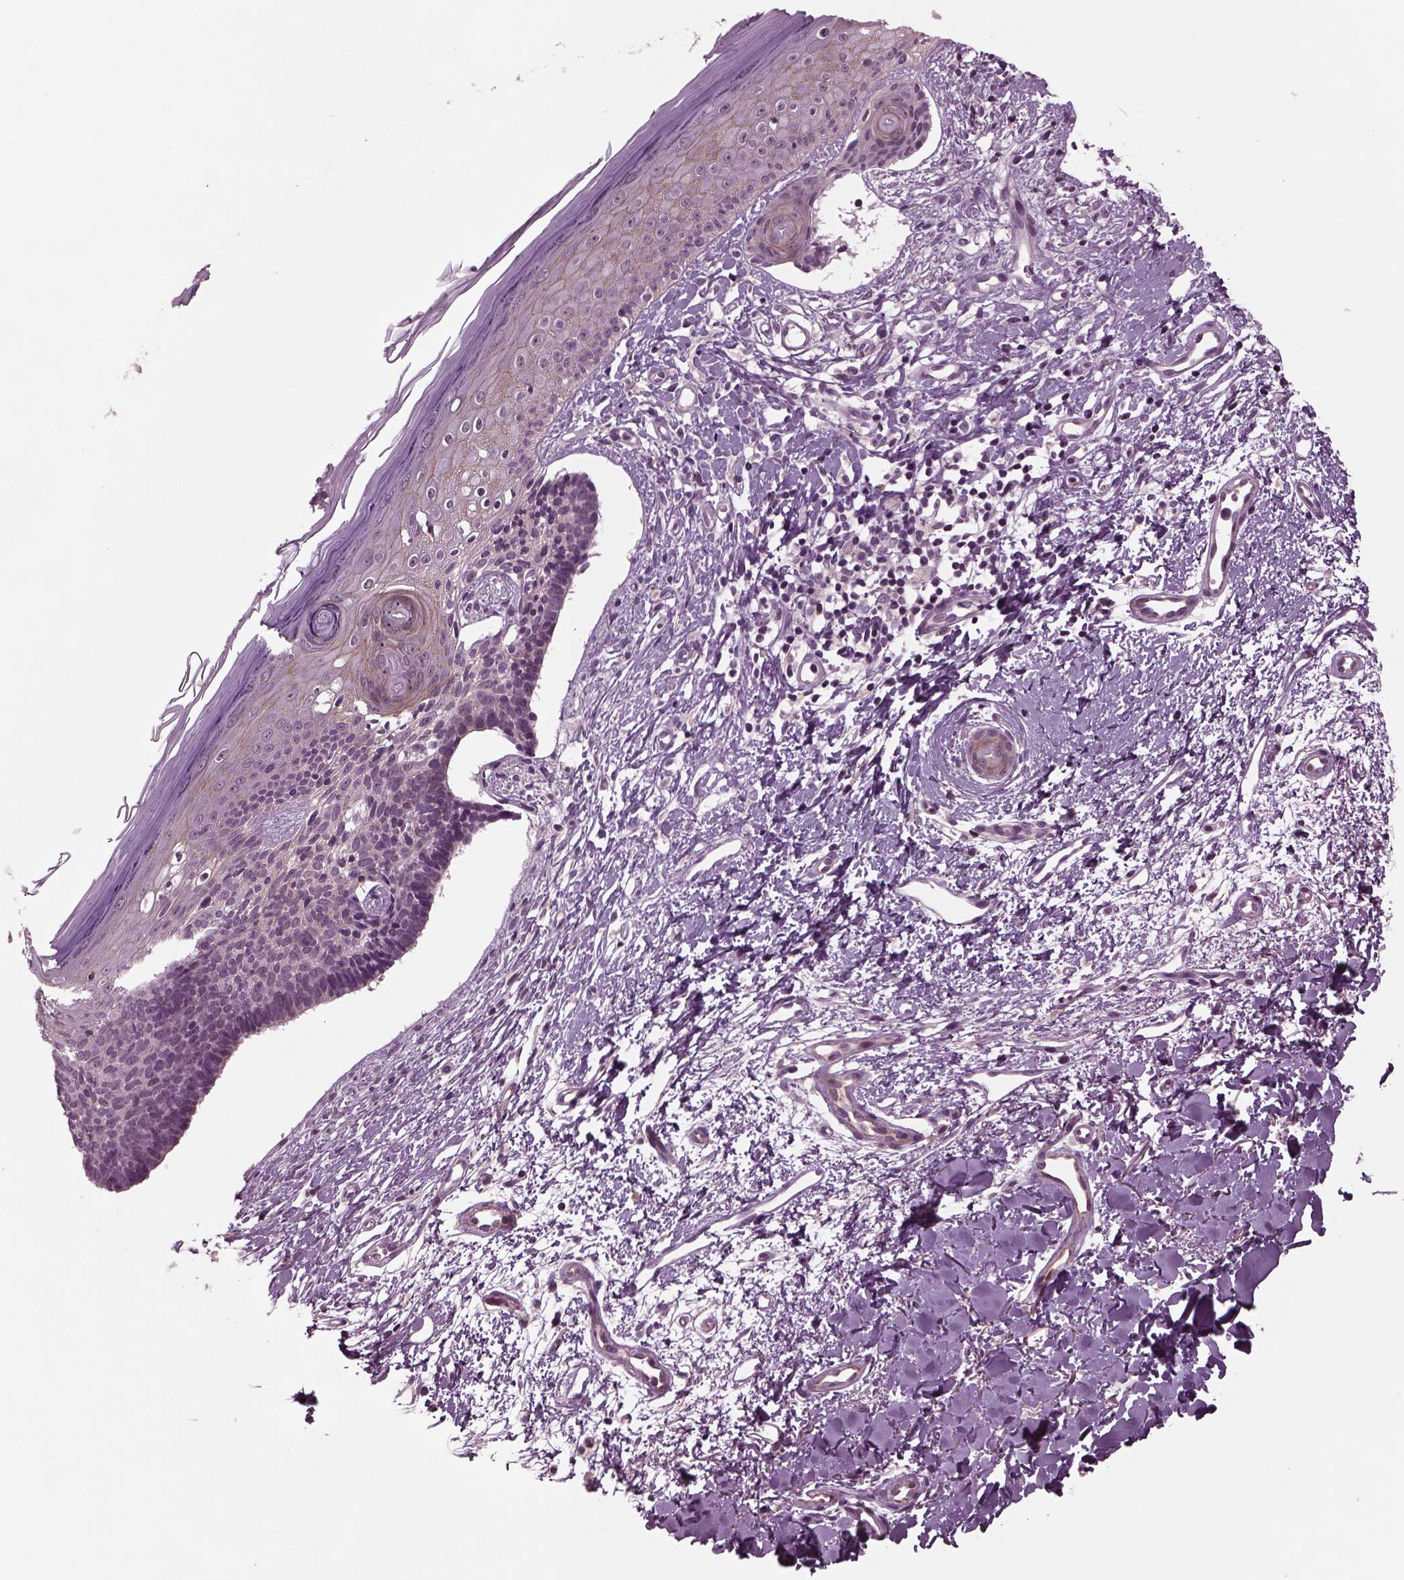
{"staining": {"intensity": "negative", "quantity": "none", "location": "none"}, "tissue": "skin cancer", "cell_type": "Tumor cells", "image_type": "cancer", "snomed": [{"axis": "morphology", "description": "Basal cell carcinoma"}, {"axis": "topography", "description": "Skin"}], "caption": "Tumor cells show no significant staining in basal cell carcinoma (skin).", "gene": "ODF3", "patient": {"sex": "male", "age": 51}}